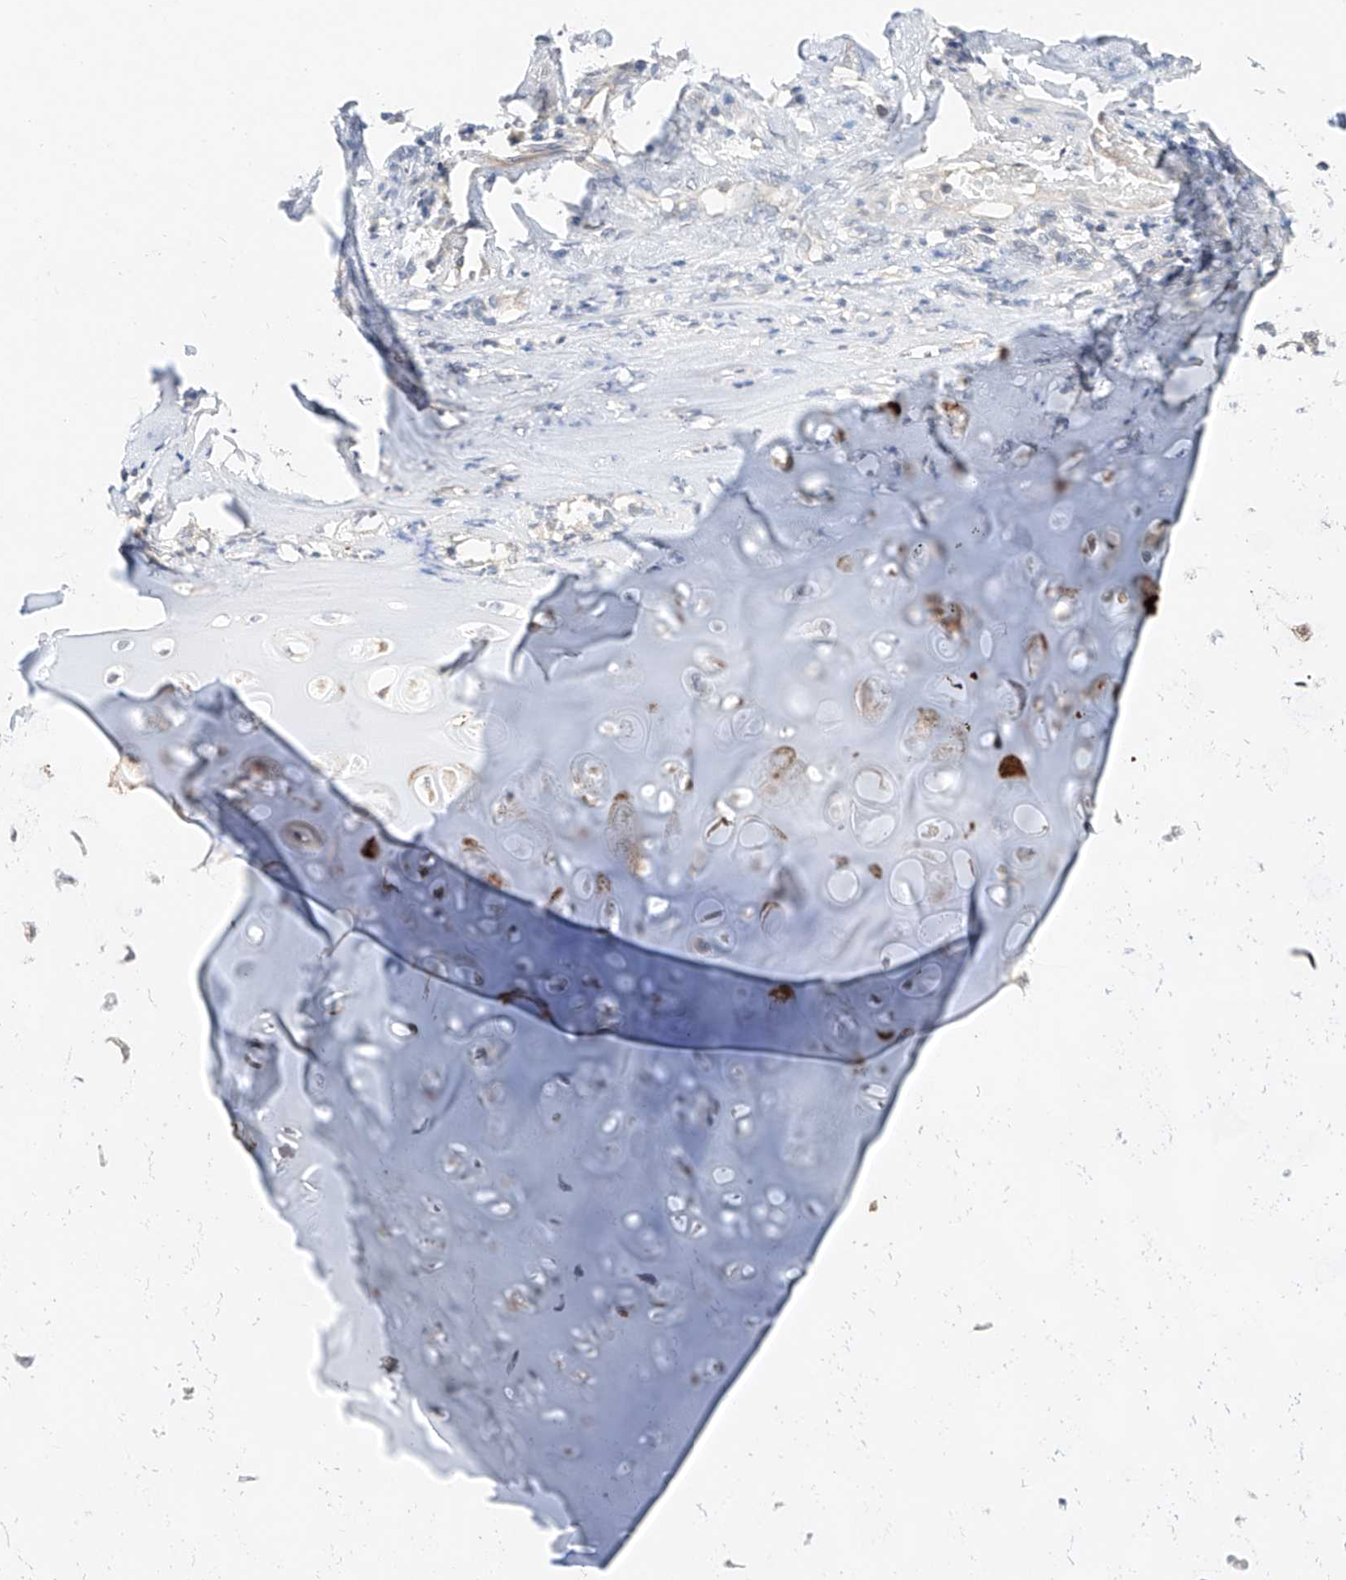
{"staining": {"intensity": "negative", "quantity": "none", "location": "none"}, "tissue": "adipose tissue", "cell_type": "Adipocytes", "image_type": "normal", "snomed": [{"axis": "morphology", "description": "Normal tissue, NOS"}, {"axis": "morphology", "description": "Basal cell carcinoma"}, {"axis": "topography", "description": "Cartilage tissue"}, {"axis": "topography", "description": "Nasopharynx"}, {"axis": "topography", "description": "Oral tissue"}], "caption": "An immunohistochemistry histopathology image of normal adipose tissue is shown. There is no staining in adipocytes of adipose tissue.", "gene": "FUCA2", "patient": {"sex": "female", "age": 77}}